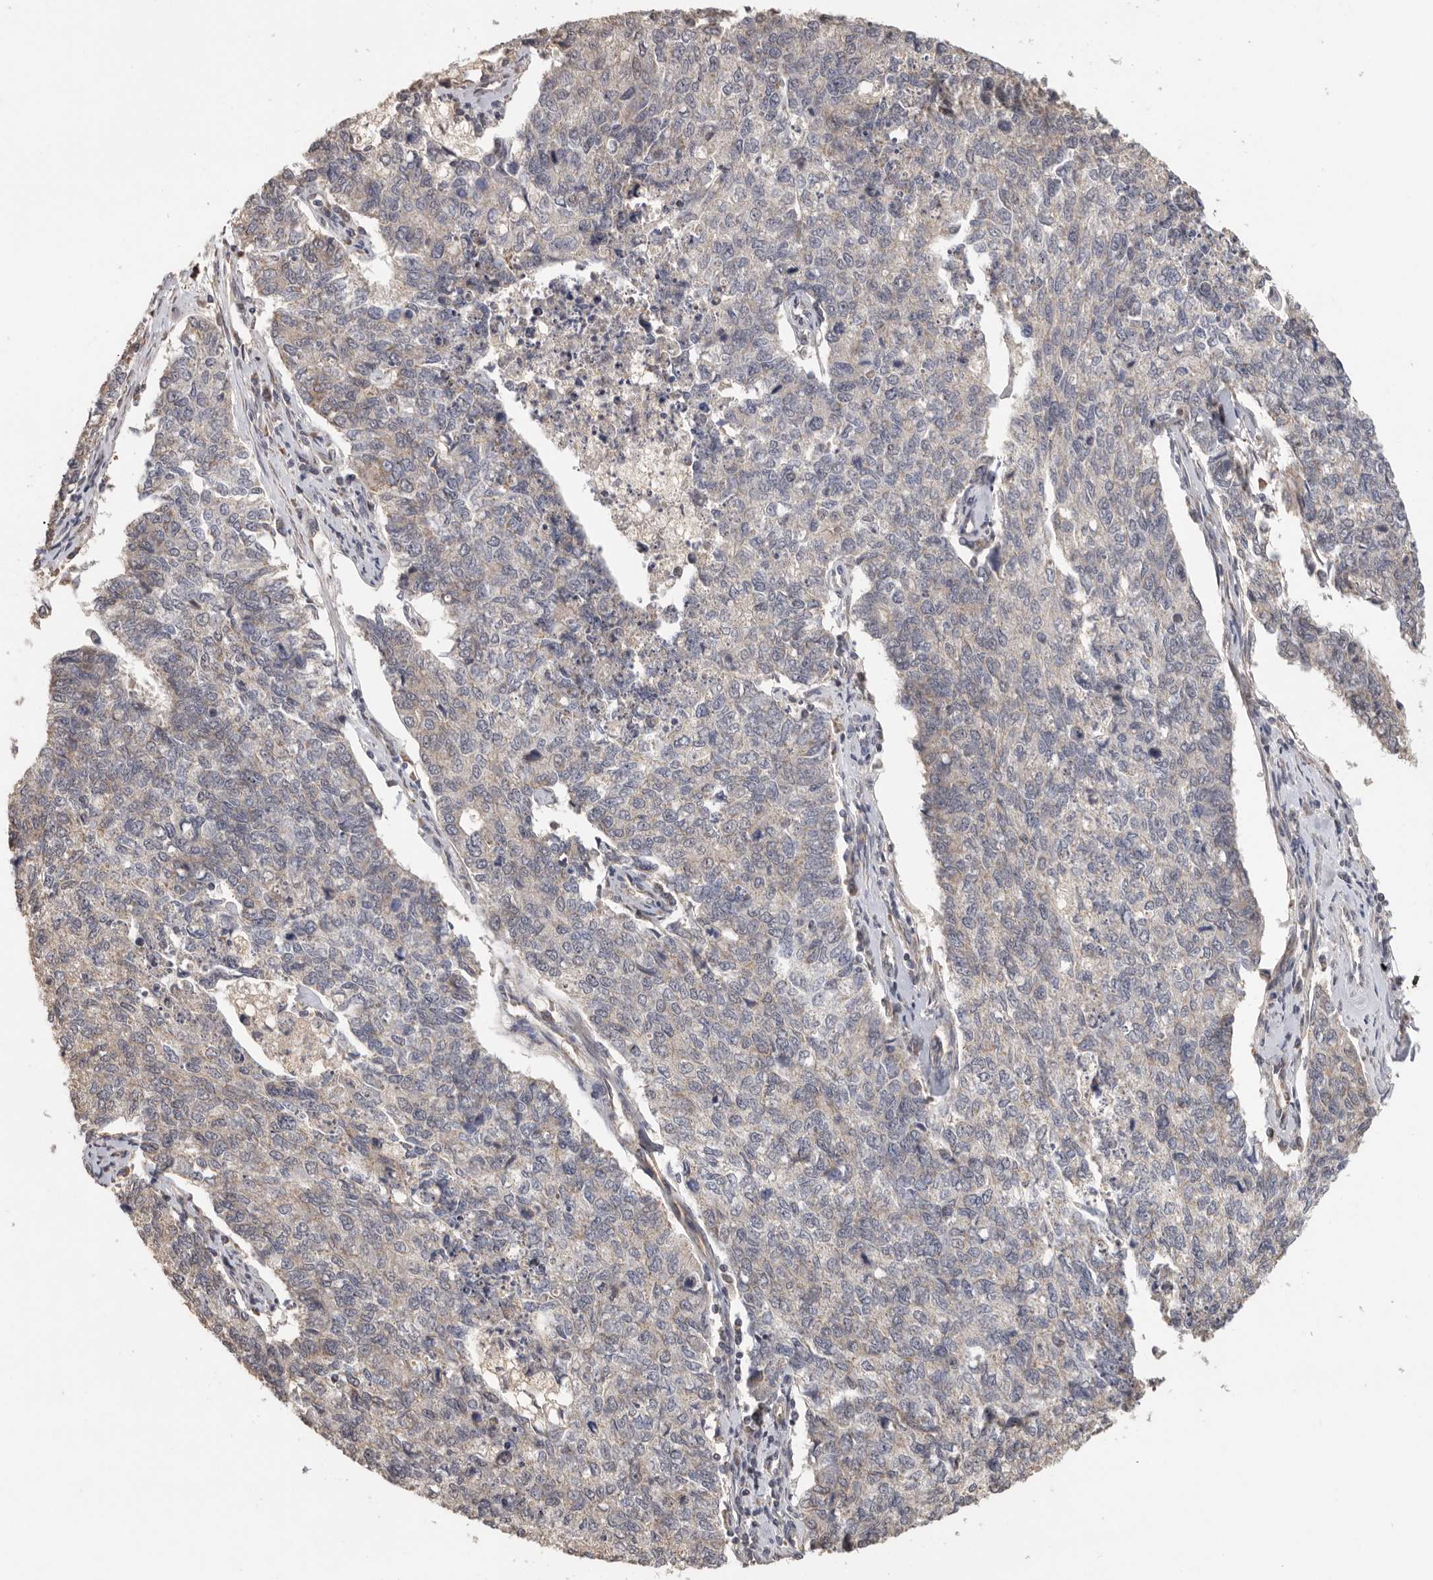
{"staining": {"intensity": "weak", "quantity": "25%-75%", "location": "cytoplasmic/membranous"}, "tissue": "cervical cancer", "cell_type": "Tumor cells", "image_type": "cancer", "snomed": [{"axis": "morphology", "description": "Squamous cell carcinoma, NOS"}, {"axis": "topography", "description": "Cervix"}], "caption": "DAB immunohistochemical staining of human cervical squamous cell carcinoma shows weak cytoplasmic/membranous protein positivity in approximately 25%-75% of tumor cells. (DAB IHC, brown staining for protein, blue staining for nuclei).", "gene": "BAIAP2", "patient": {"sex": "female", "age": 63}}